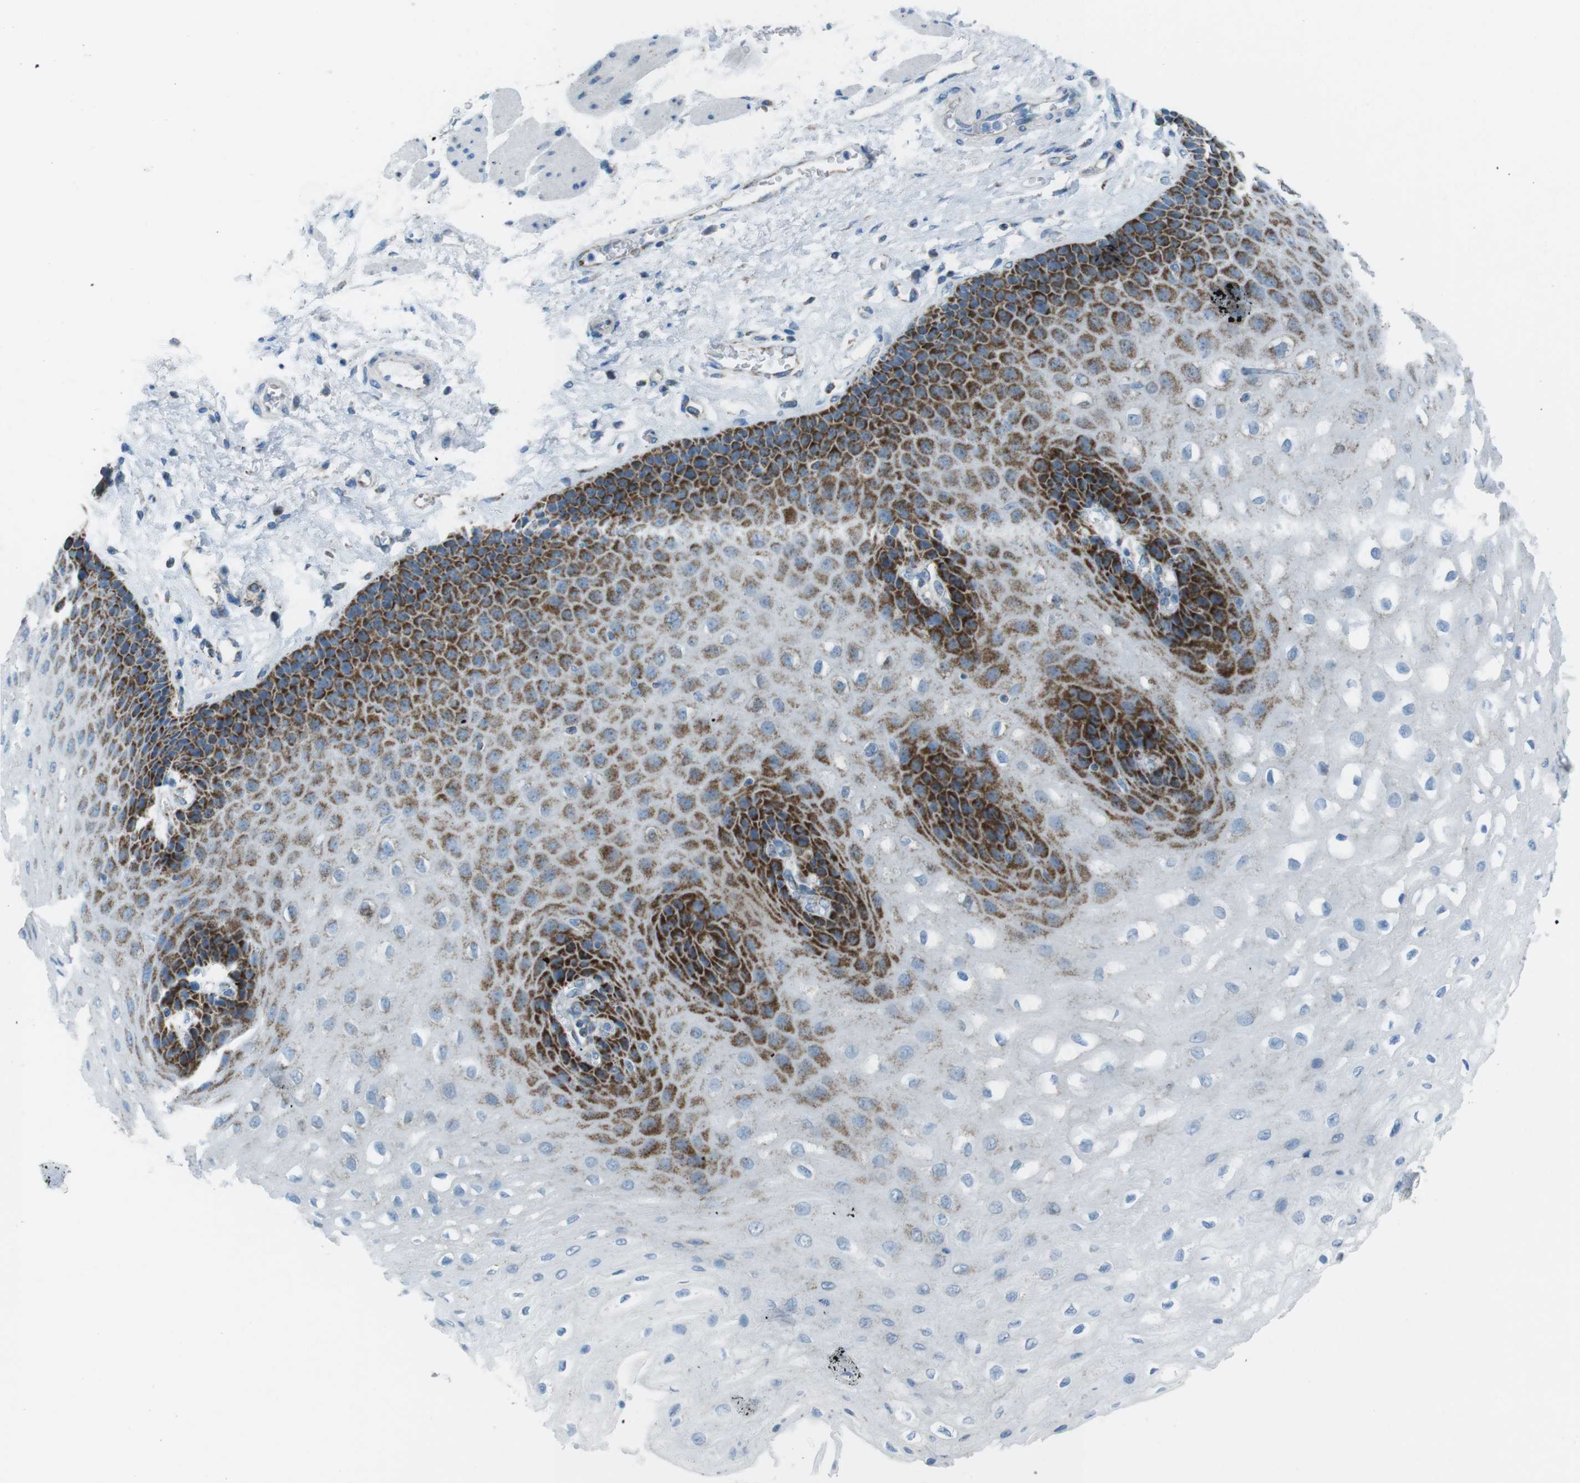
{"staining": {"intensity": "strong", "quantity": "25%-75%", "location": "cytoplasmic/membranous"}, "tissue": "esophagus", "cell_type": "Squamous epithelial cells", "image_type": "normal", "snomed": [{"axis": "morphology", "description": "Normal tissue, NOS"}, {"axis": "topography", "description": "Esophagus"}], "caption": "Esophagus stained with a brown dye displays strong cytoplasmic/membranous positive expression in about 25%-75% of squamous epithelial cells.", "gene": "DNAJA3", "patient": {"sex": "female", "age": 72}}